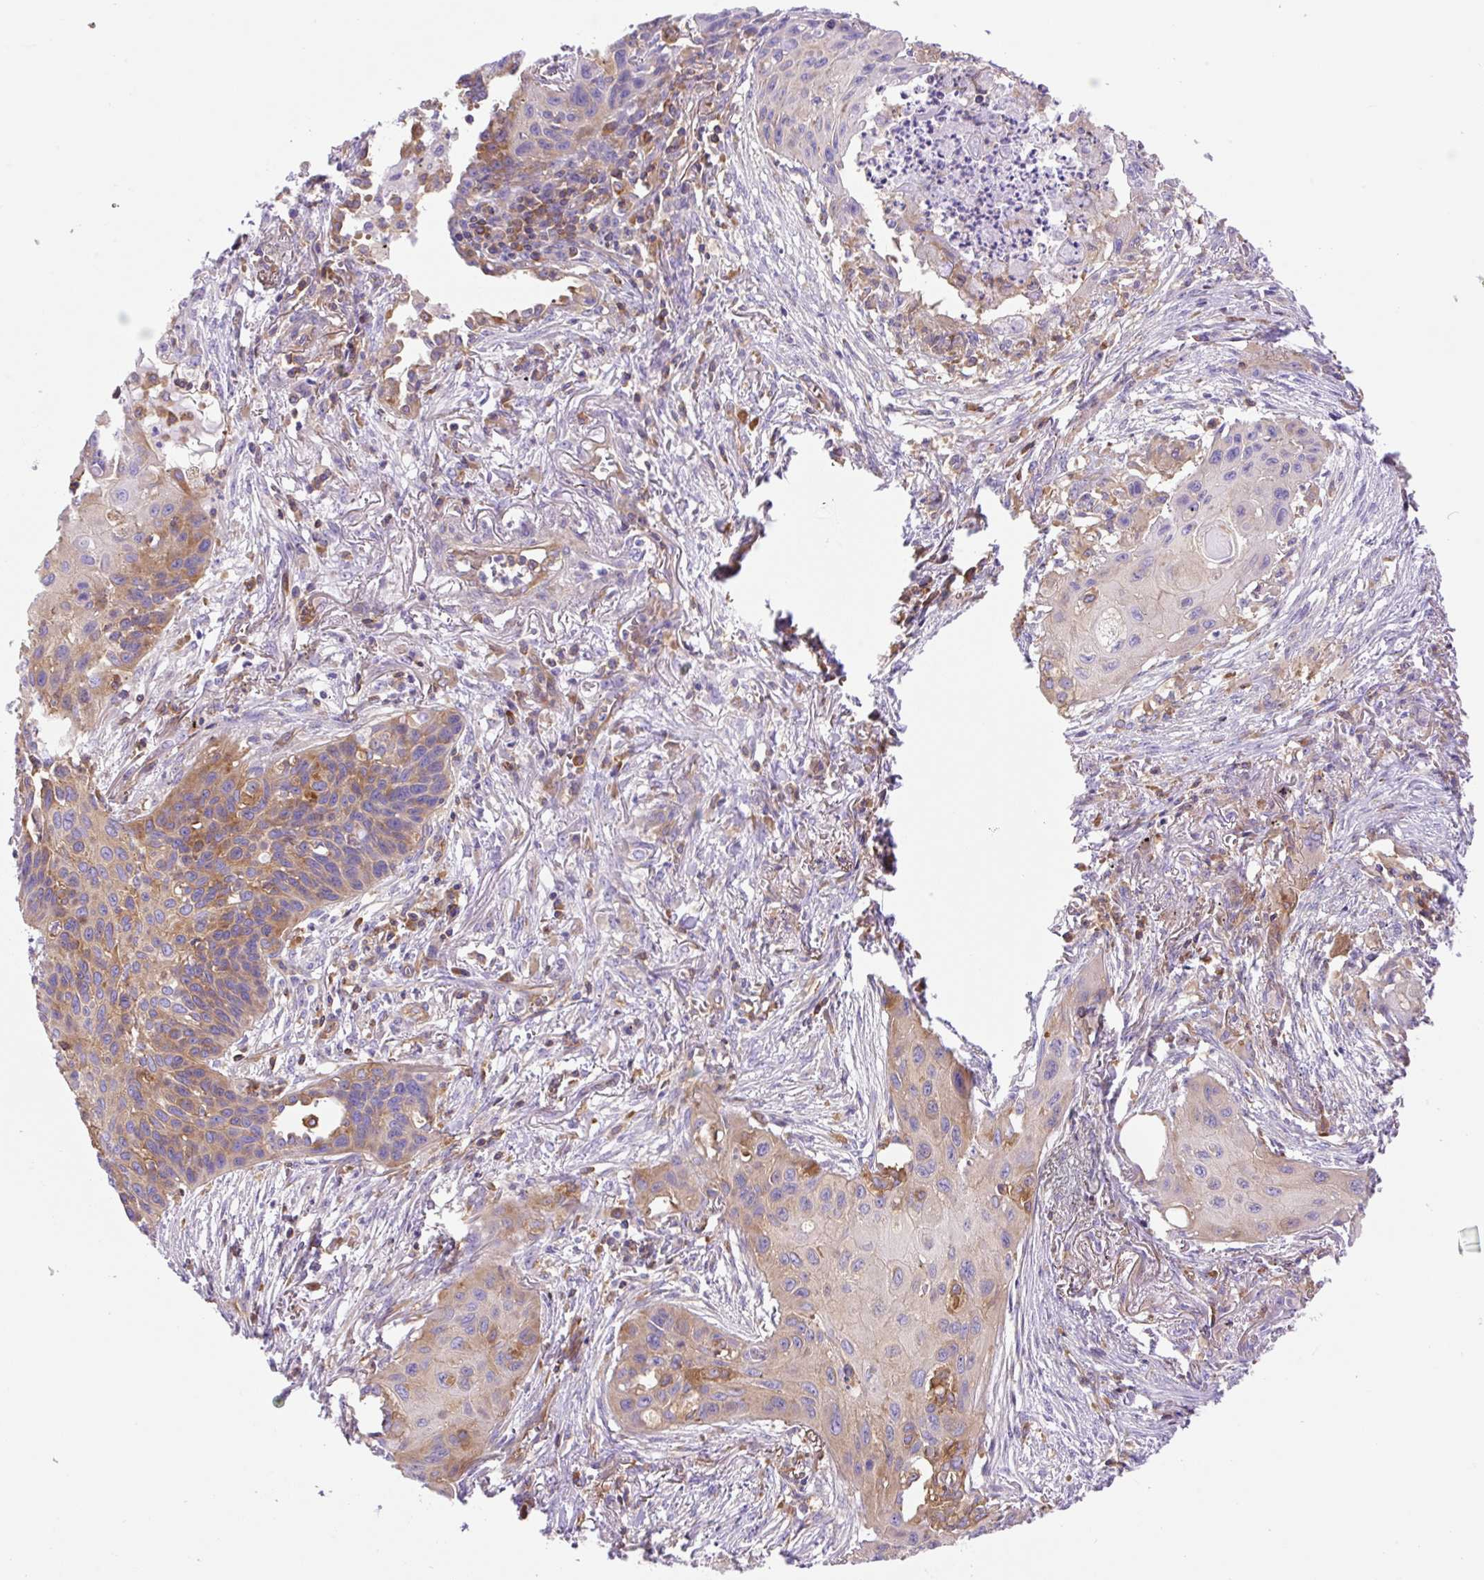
{"staining": {"intensity": "moderate", "quantity": "25%-75%", "location": "cytoplasmic/membranous"}, "tissue": "lung cancer", "cell_type": "Tumor cells", "image_type": "cancer", "snomed": [{"axis": "morphology", "description": "Squamous cell carcinoma, NOS"}, {"axis": "topography", "description": "Lung"}], "caption": "An image showing moderate cytoplasmic/membranous staining in approximately 25%-75% of tumor cells in lung cancer, as visualized by brown immunohistochemical staining.", "gene": "DNM2", "patient": {"sex": "male", "age": 71}}